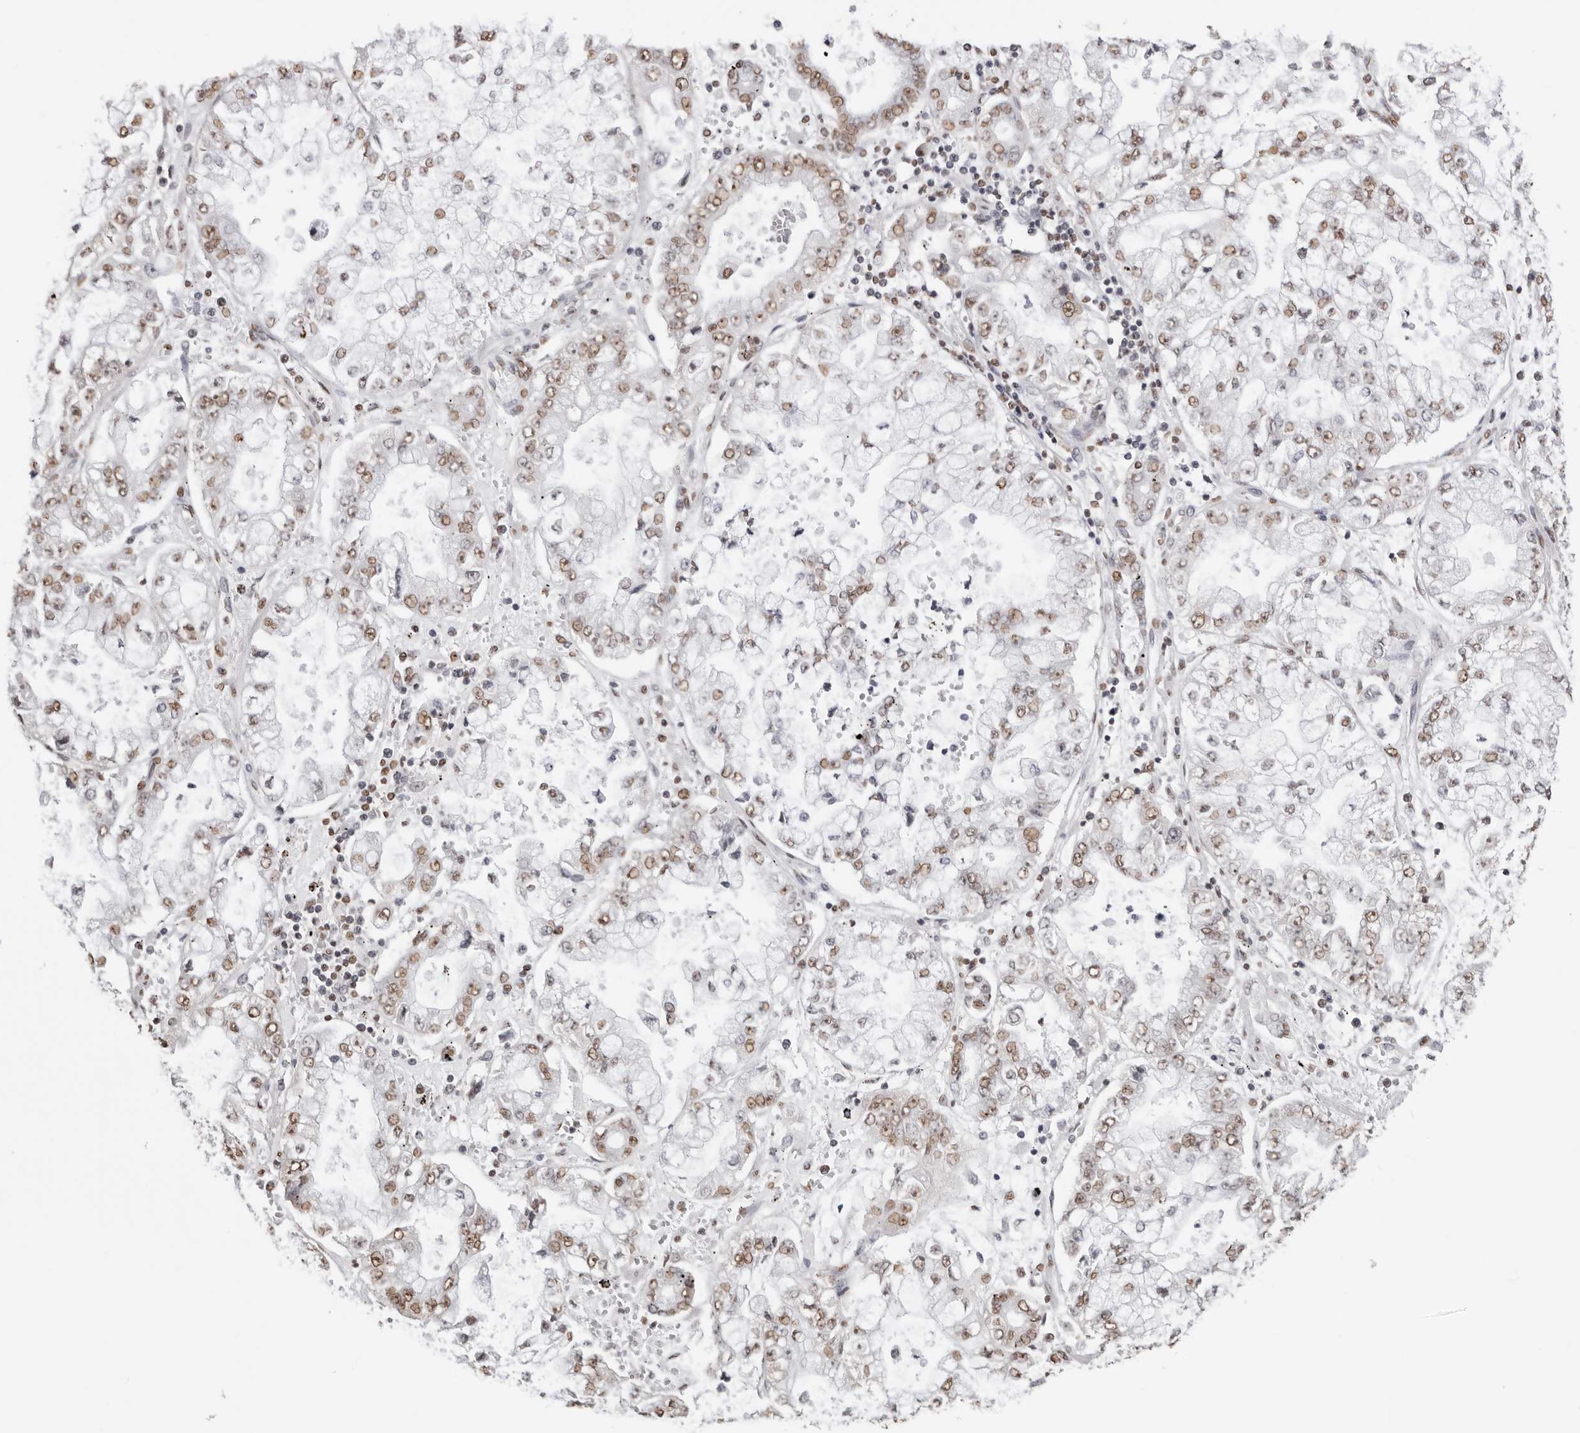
{"staining": {"intensity": "moderate", "quantity": ">75%", "location": "nuclear"}, "tissue": "stomach cancer", "cell_type": "Tumor cells", "image_type": "cancer", "snomed": [{"axis": "morphology", "description": "Adenocarcinoma, NOS"}, {"axis": "topography", "description": "Stomach"}], "caption": "IHC image of neoplastic tissue: human stomach cancer stained using immunohistochemistry (IHC) exhibits medium levels of moderate protein expression localized specifically in the nuclear of tumor cells, appearing as a nuclear brown color.", "gene": "OLIG3", "patient": {"sex": "male", "age": 76}}